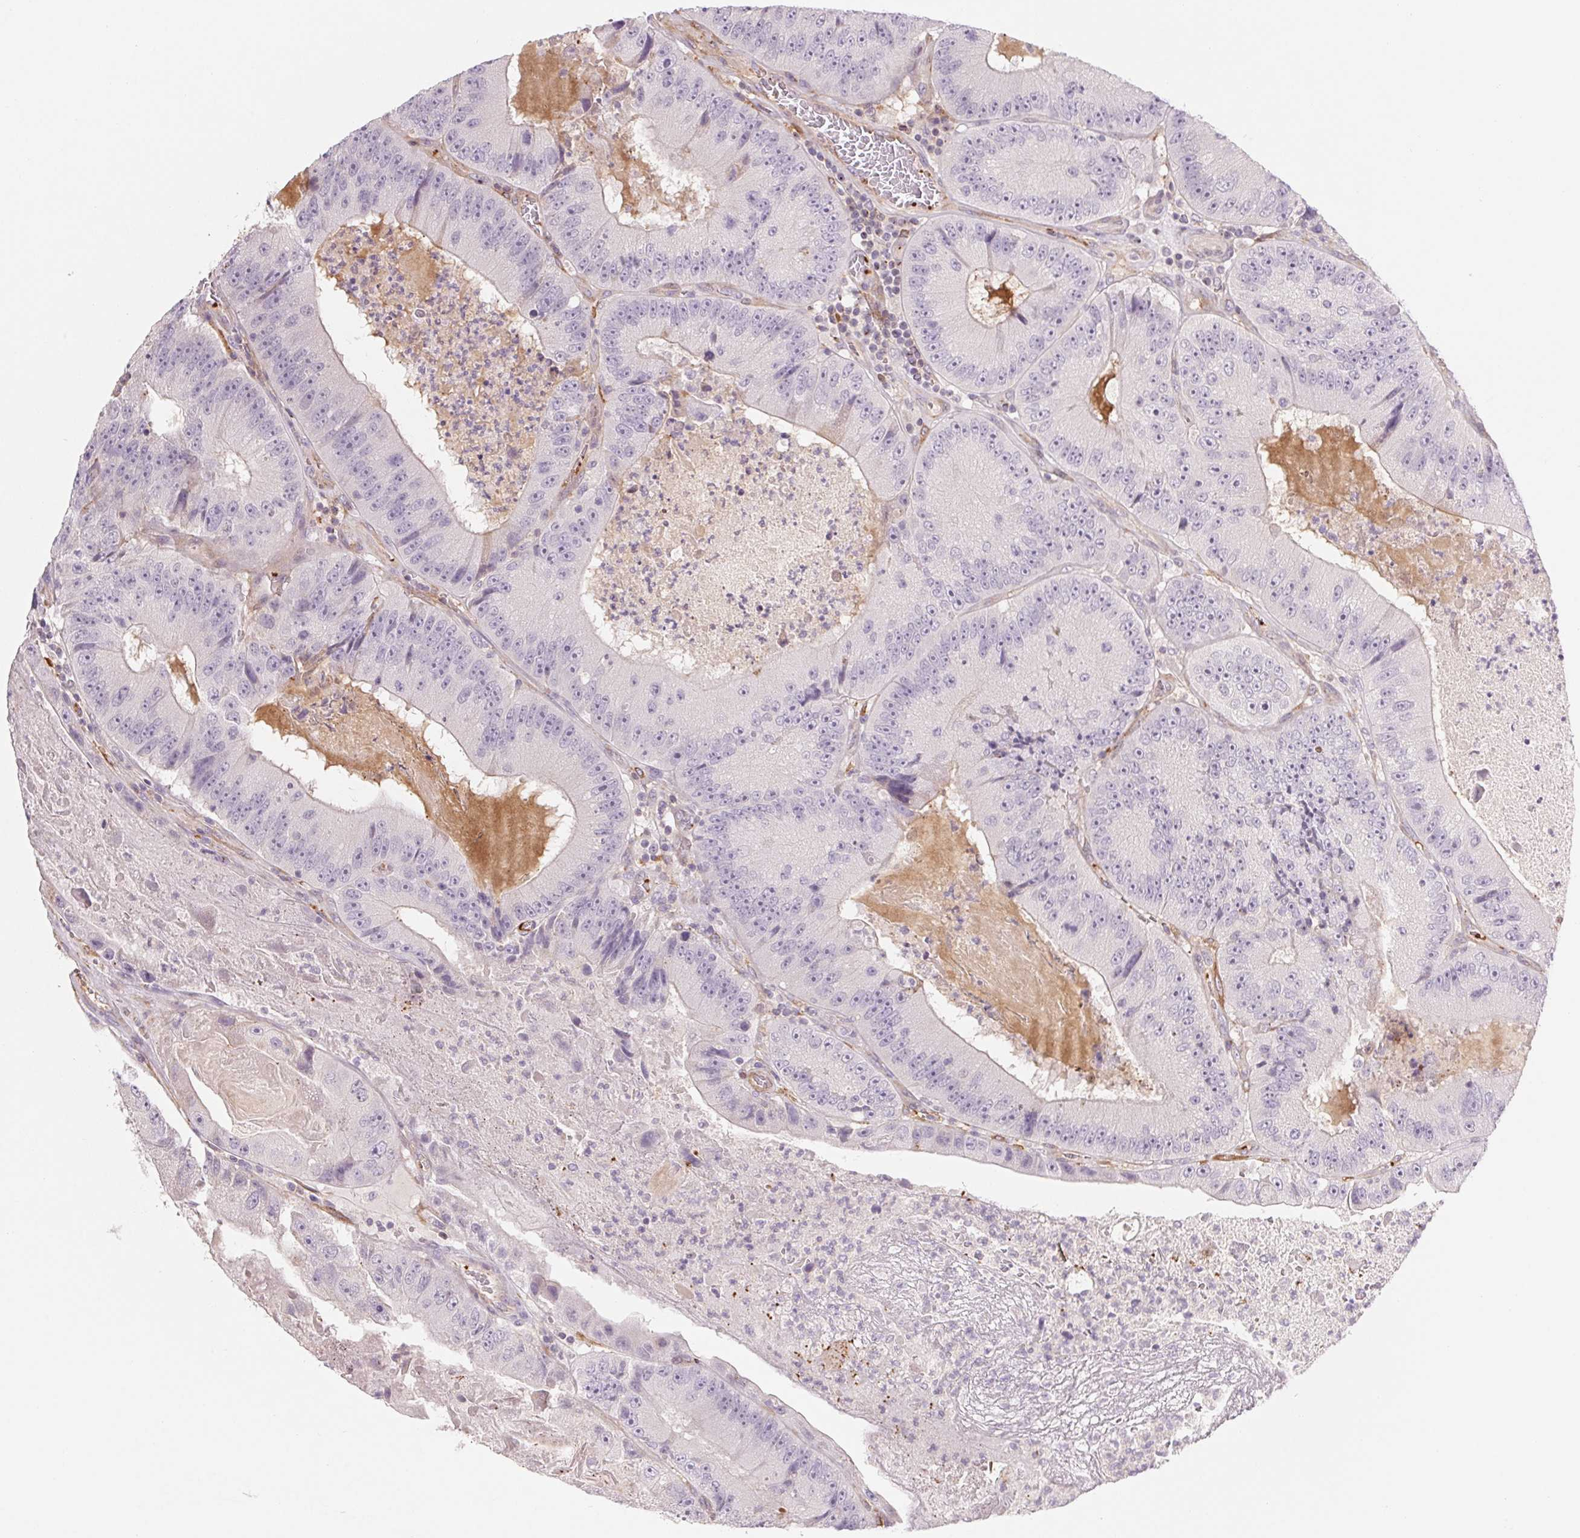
{"staining": {"intensity": "negative", "quantity": "none", "location": "none"}, "tissue": "colorectal cancer", "cell_type": "Tumor cells", "image_type": "cancer", "snomed": [{"axis": "morphology", "description": "Adenocarcinoma, NOS"}, {"axis": "topography", "description": "Colon"}], "caption": "An IHC photomicrograph of adenocarcinoma (colorectal) is shown. There is no staining in tumor cells of adenocarcinoma (colorectal).", "gene": "ANKRD13B", "patient": {"sex": "female", "age": 86}}